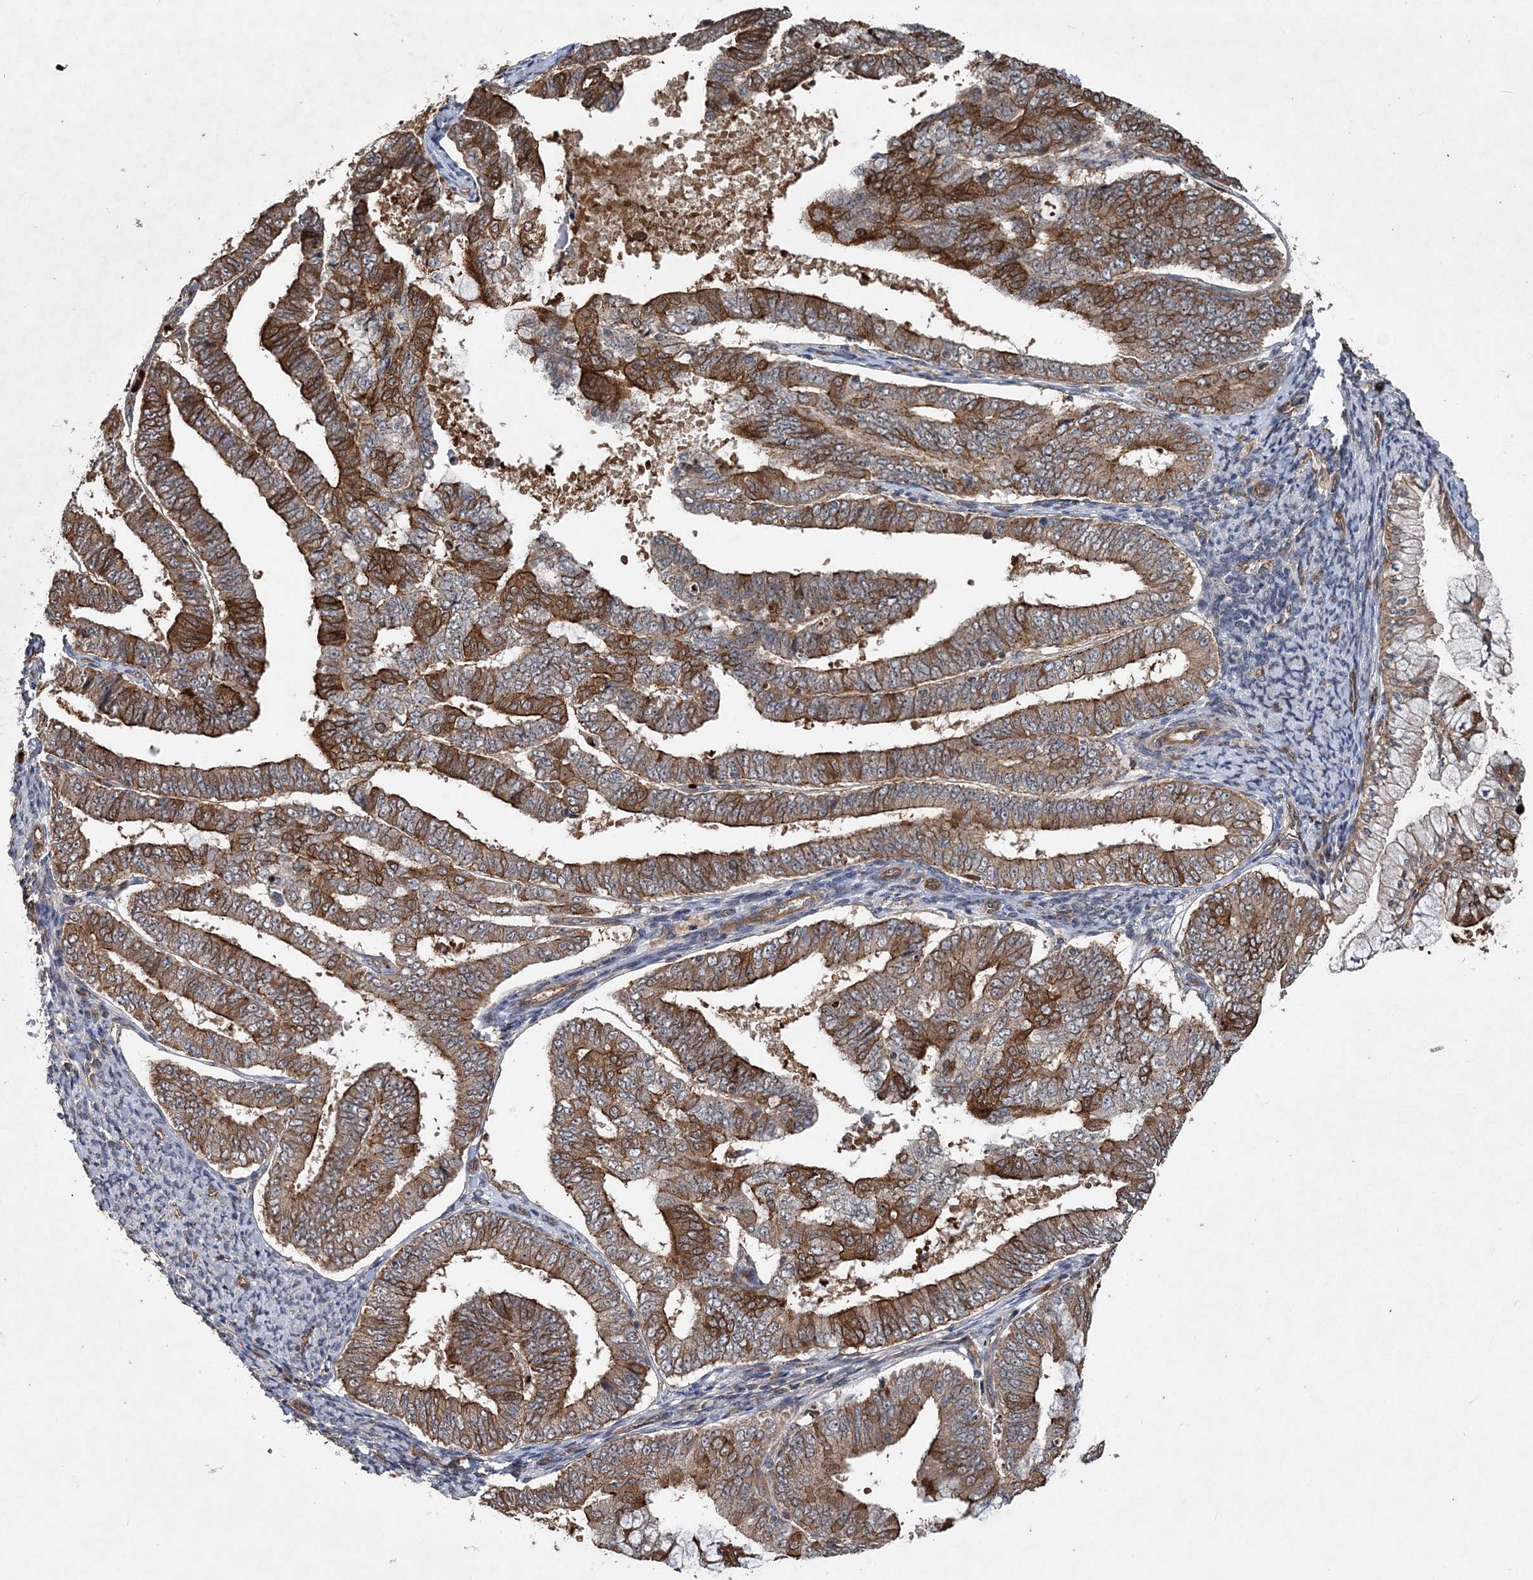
{"staining": {"intensity": "strong", "quantity": ">75%", "location": "cytoplasmic/membranous"}, "tissue": "endometrial cancer", "cell_type": "Tumor cells", "image_type": "cancer", "snomed": [{"axis": "morphology", "description": "Adenocarcinoma, NOS"}, {"axis": "topography", "description": "Endometrium"}], "caption": "Tumor cells demonstrate high levels of strong cytoplasmic/membranous staining in approximately >75% of cells in endometrial cancer (adenocarcinoma).", "gene": "HYCC2", "patient": {"sex": "female", "age": 63}}